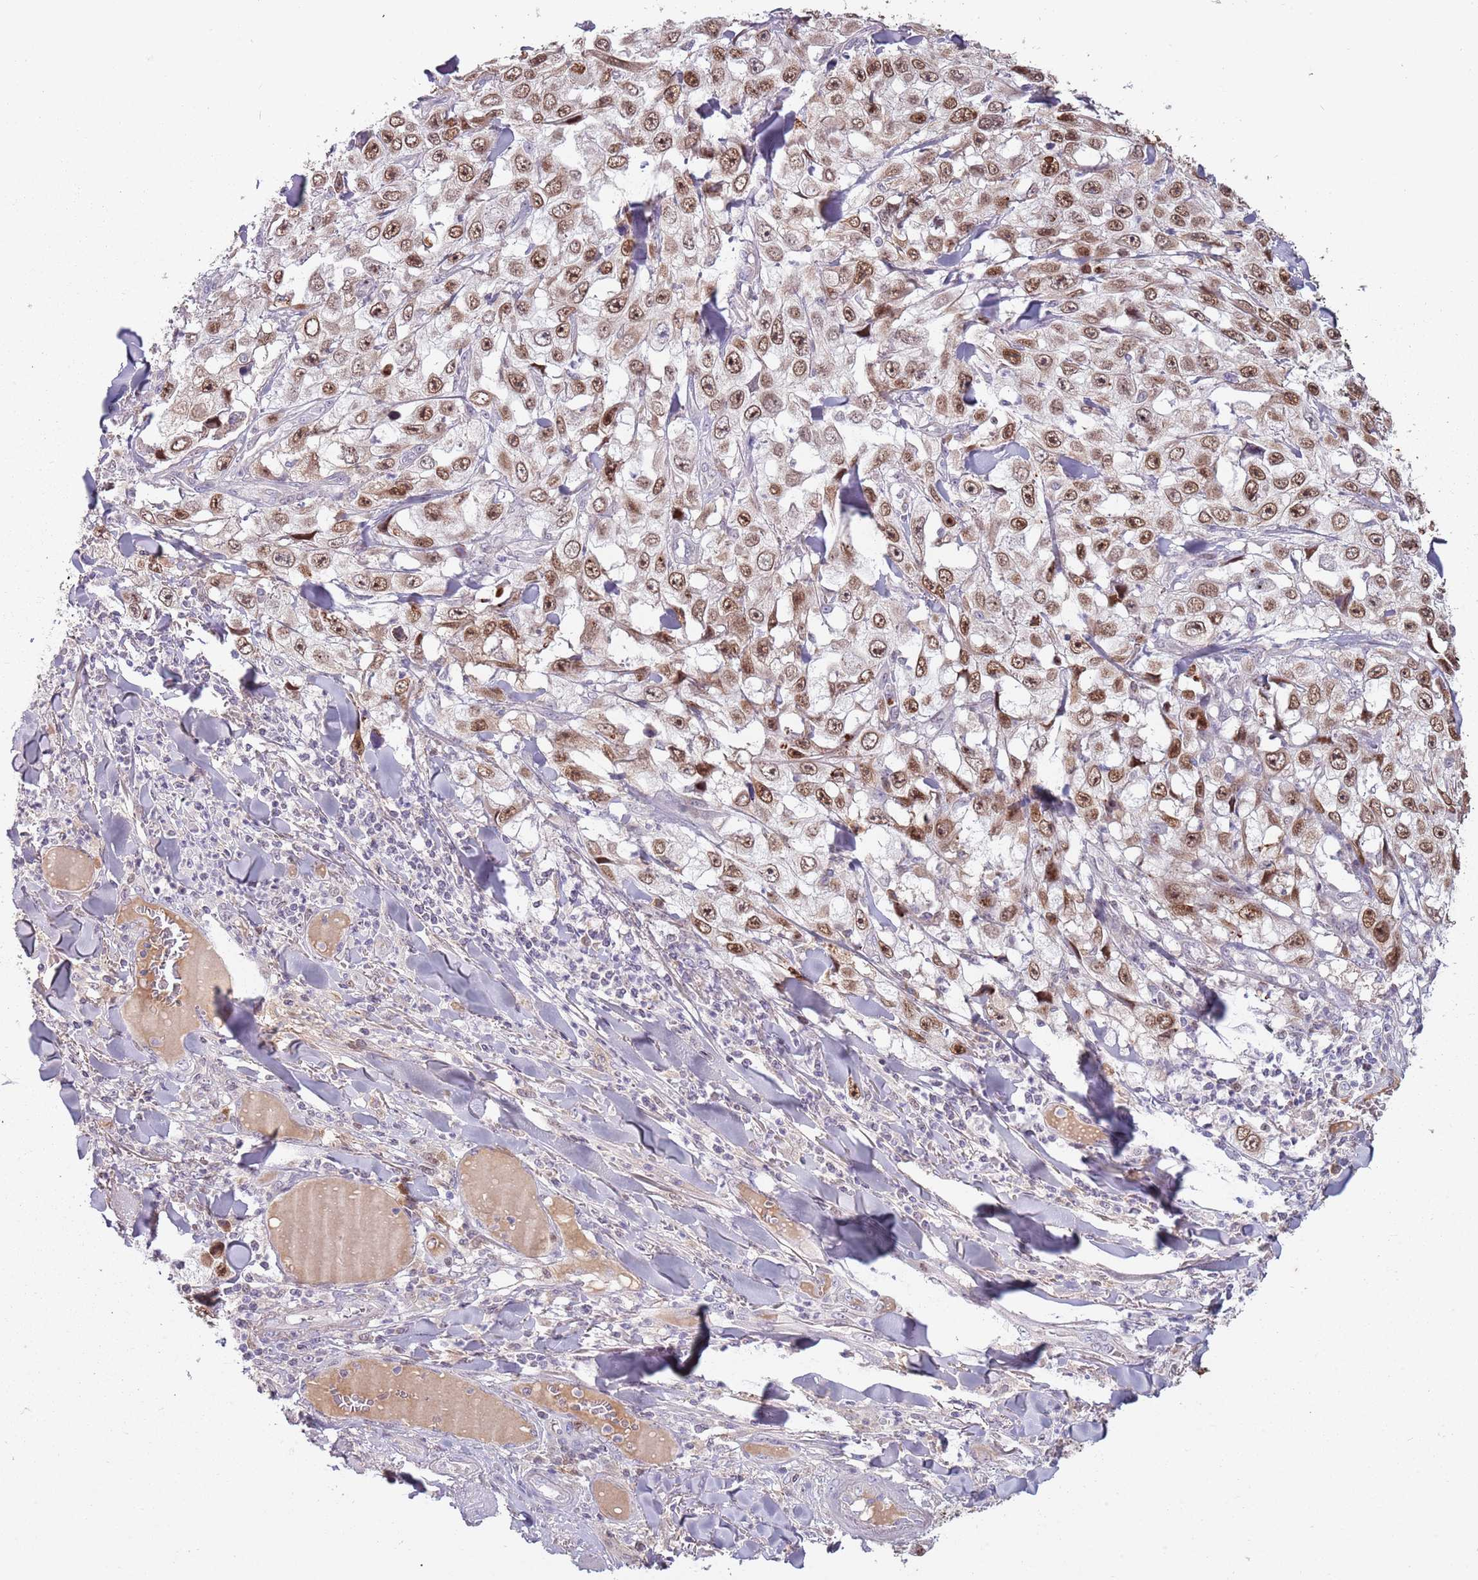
{"staining": {"intensity": "moderate", "quantity": ">75%", "location": "nuclear"}, "tissue": "skin cancer", "cell_type": "Tumor cells", "image_type": "cancer", "snomed": [{"axis": "morphology", "description": "Squamous cell carcinoma, NOS"}, {"axis": "topography", "description": "Skin"}], "caption": "A photomicrograph showing moderate nuclear positivity in approximately >75% of tumor cells in skin squamous cell carcinoma, as visualized by brown immunohistochemical staining.", "gene": "SYS1", "patient": {"sex": "male", "age": 82}}